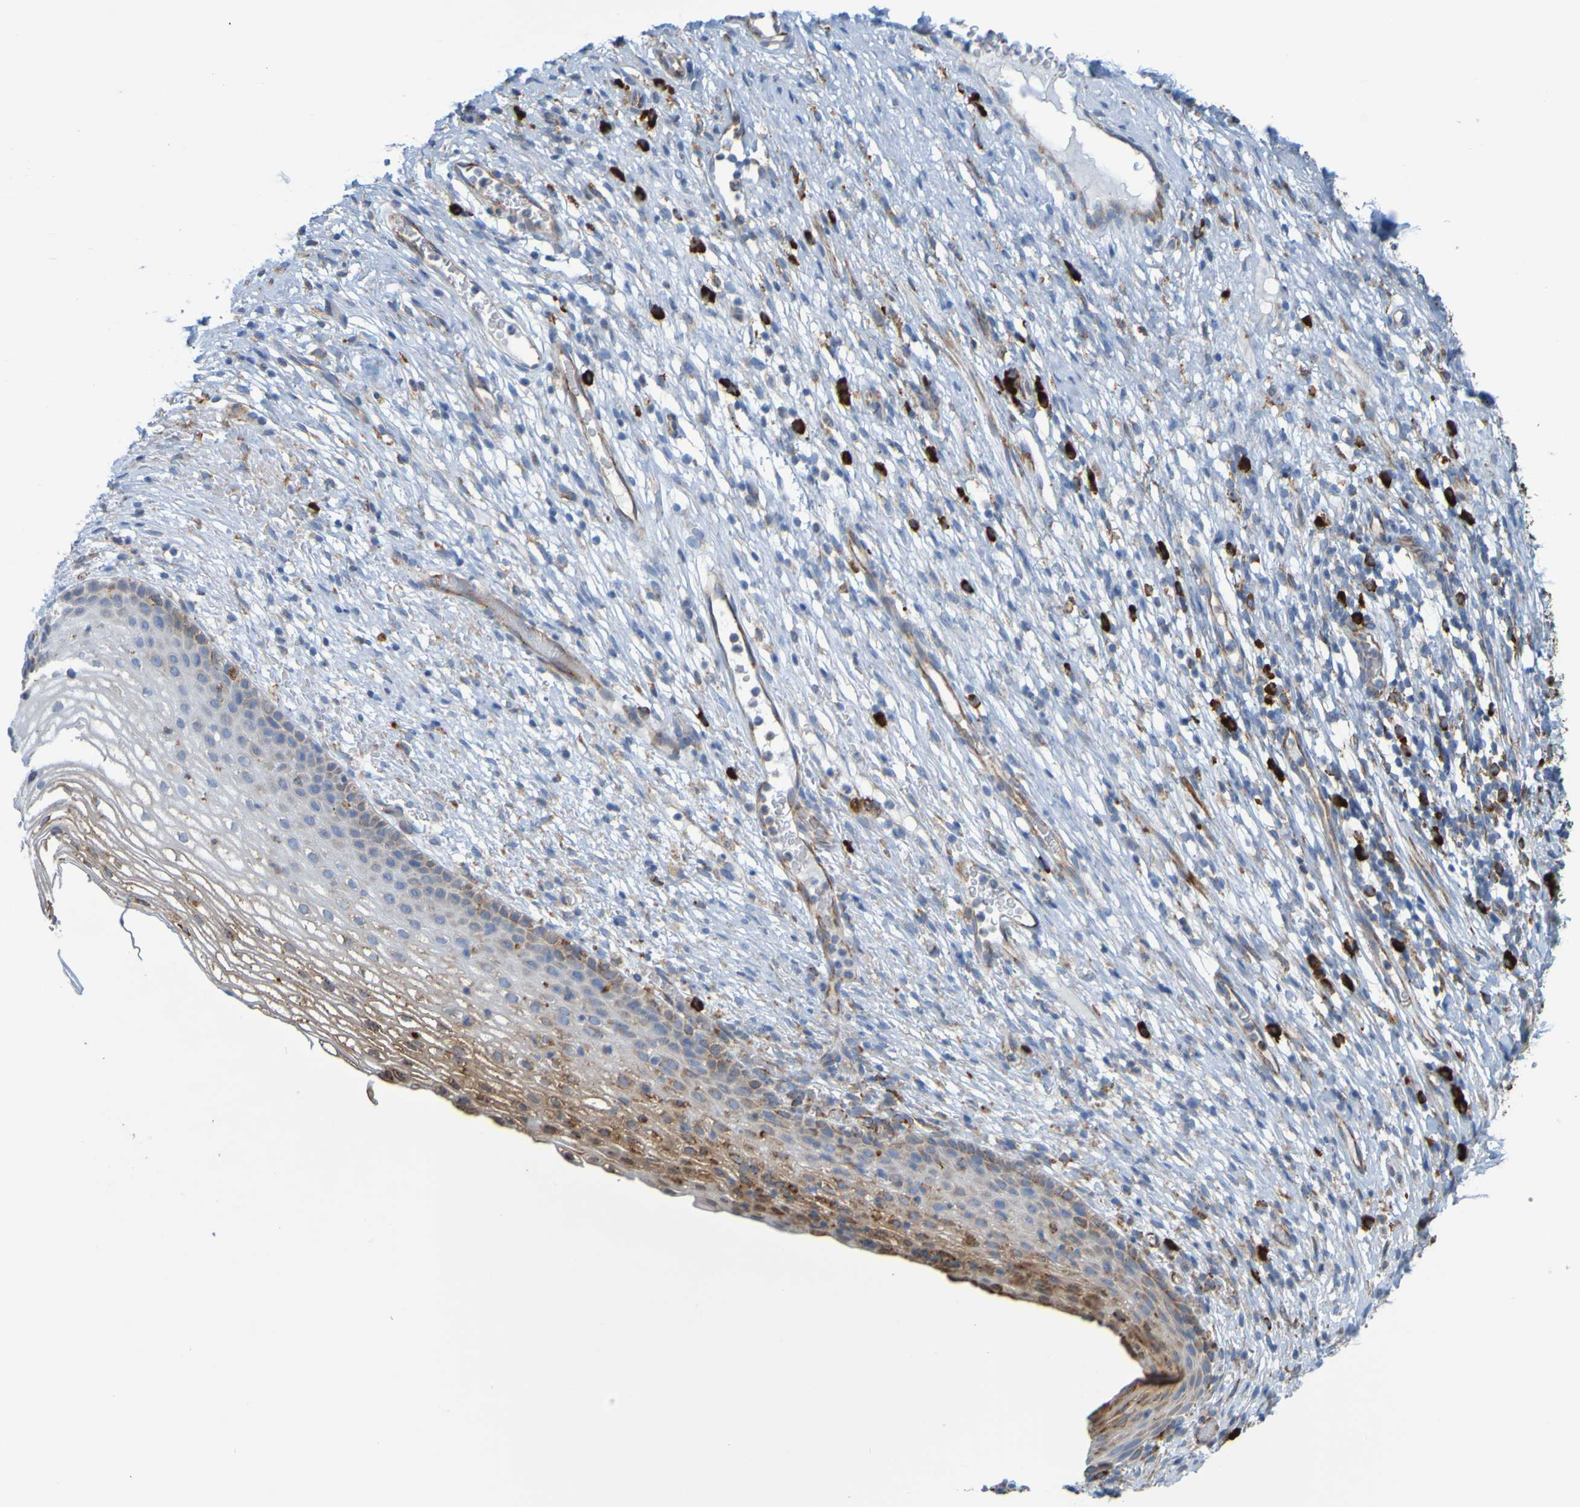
{"staining": {"intensity": "weak", "quantity": "25%-75%", "location": "cytoplasmic/membranous"}, "tissue": "cervical cancer", "cell_type": "Tumor cells", "image_type": "cancer", "snomed": [{"axis": "morphology", "description": "Squamous cell carcinoma, NOS"}, {"axis": "topography", "description": "Cervix"}], "caption": "Brown immunohistochemical staining in cervical squamous cell carcinoma reveals weak cytoplasmic/membranous staining in approximately 25%-75% of tumor cells. (Stains: DAB in brown, nuclei in blue, Microscopy: brightfield microscopy at high magnification).", "gene": "SSR1", "patient": {"sex": "female", "age": 51}}